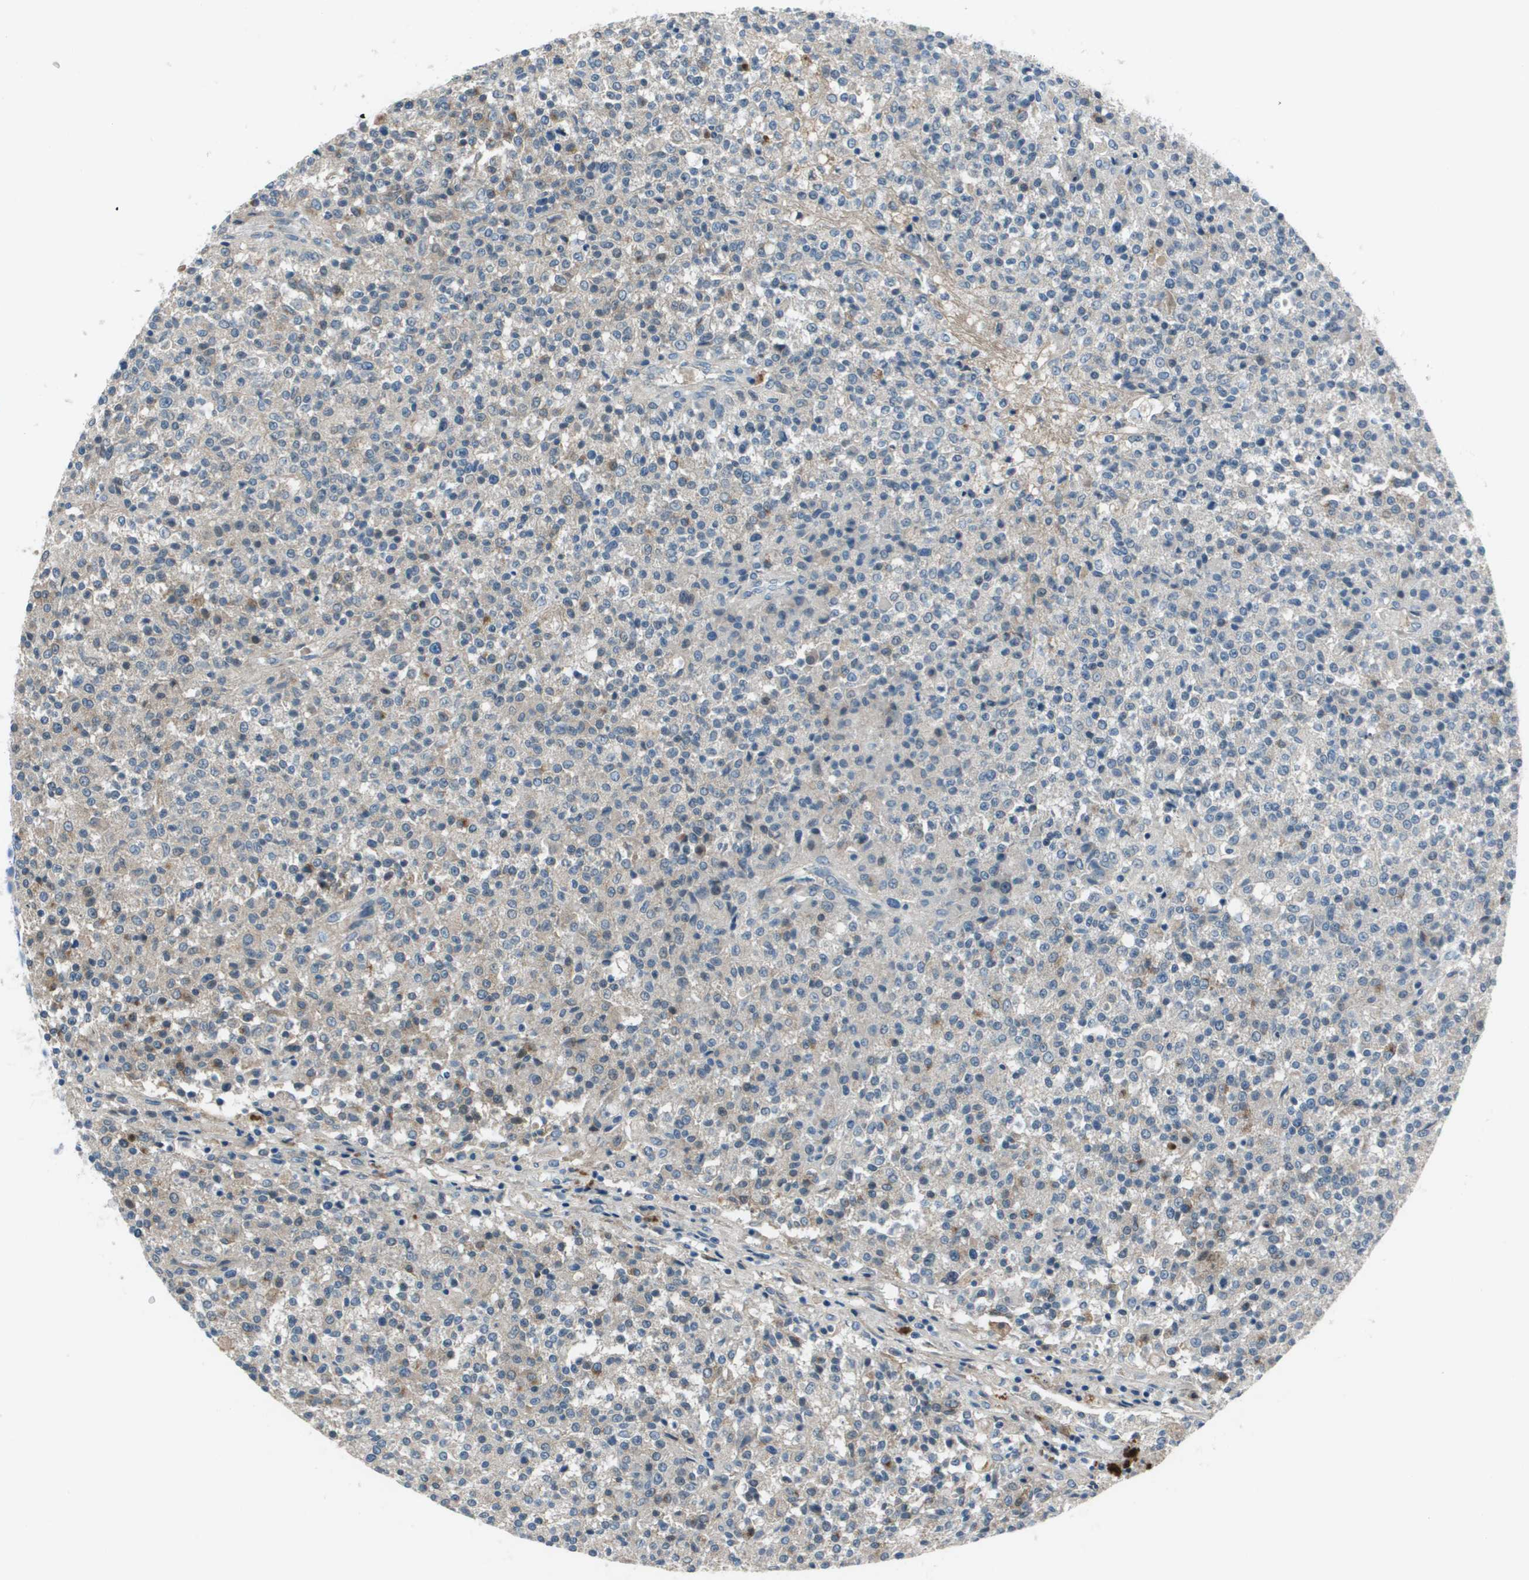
{"staining": {"intensity": "negative", "quantity": "none", "location": "none"}, "tissue": "testis cancer", "cell_type": "Tumor cells", "image_type": "cancer", "snomed": [{"axis": "morphology", "description": "Seminoma, NOS"}, {"axis": "topography", "description": "Testis"}], "caption": "Immunohistochemistry histopathology image of human seminoma (testis) stained for a protein (brown), which reveals no positivity in tumor cells. (Stains: DAB immunohistochemistry (IHC) with hematoxylin counter stain, Microscopy: brightfield microscopy at high magnification).", "gene": "PCOLCE", "patient": {"sex": "male", "age": 59}}